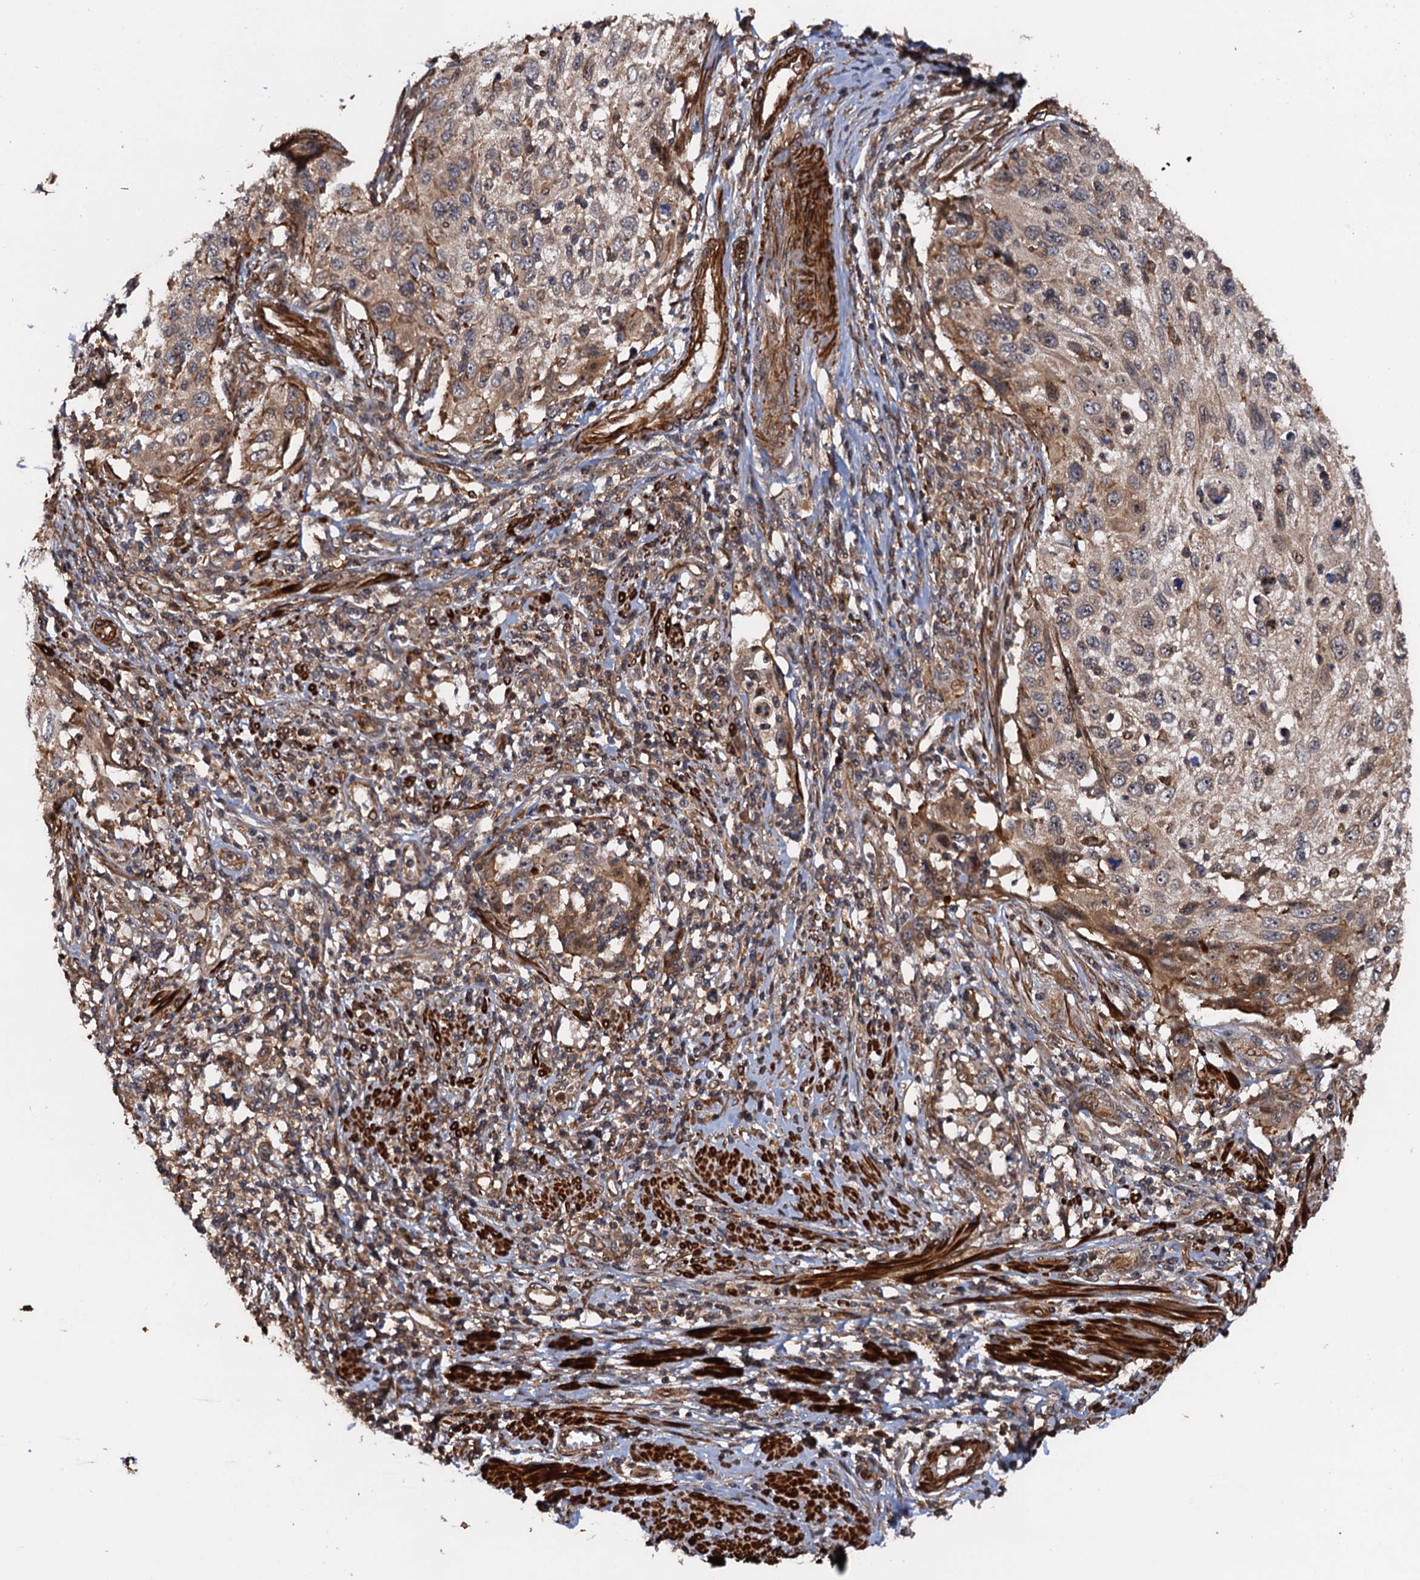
{"staining": {"intensity": "weak", "quantity": "25%-75%", "location": "cytoplasmic/membranous"}, "tissue": "cervical cancer", "cell_type": "Tumor cells", "image_type": "cancer", "snomed": [{"axis": "morphology", "description": "Squamous cell carcinoma, NOS"}, {"axis": "topography", "description": "Cervix"}], "caption": "Immunohistochemical staining of human cervical squamous cell carcinoma displays weak cytoplasmic/membranous protein staining in approximately 25%-75% of tumor cells.", "gene": "BORA", "patient": {"sex": "female", "age": 70}}